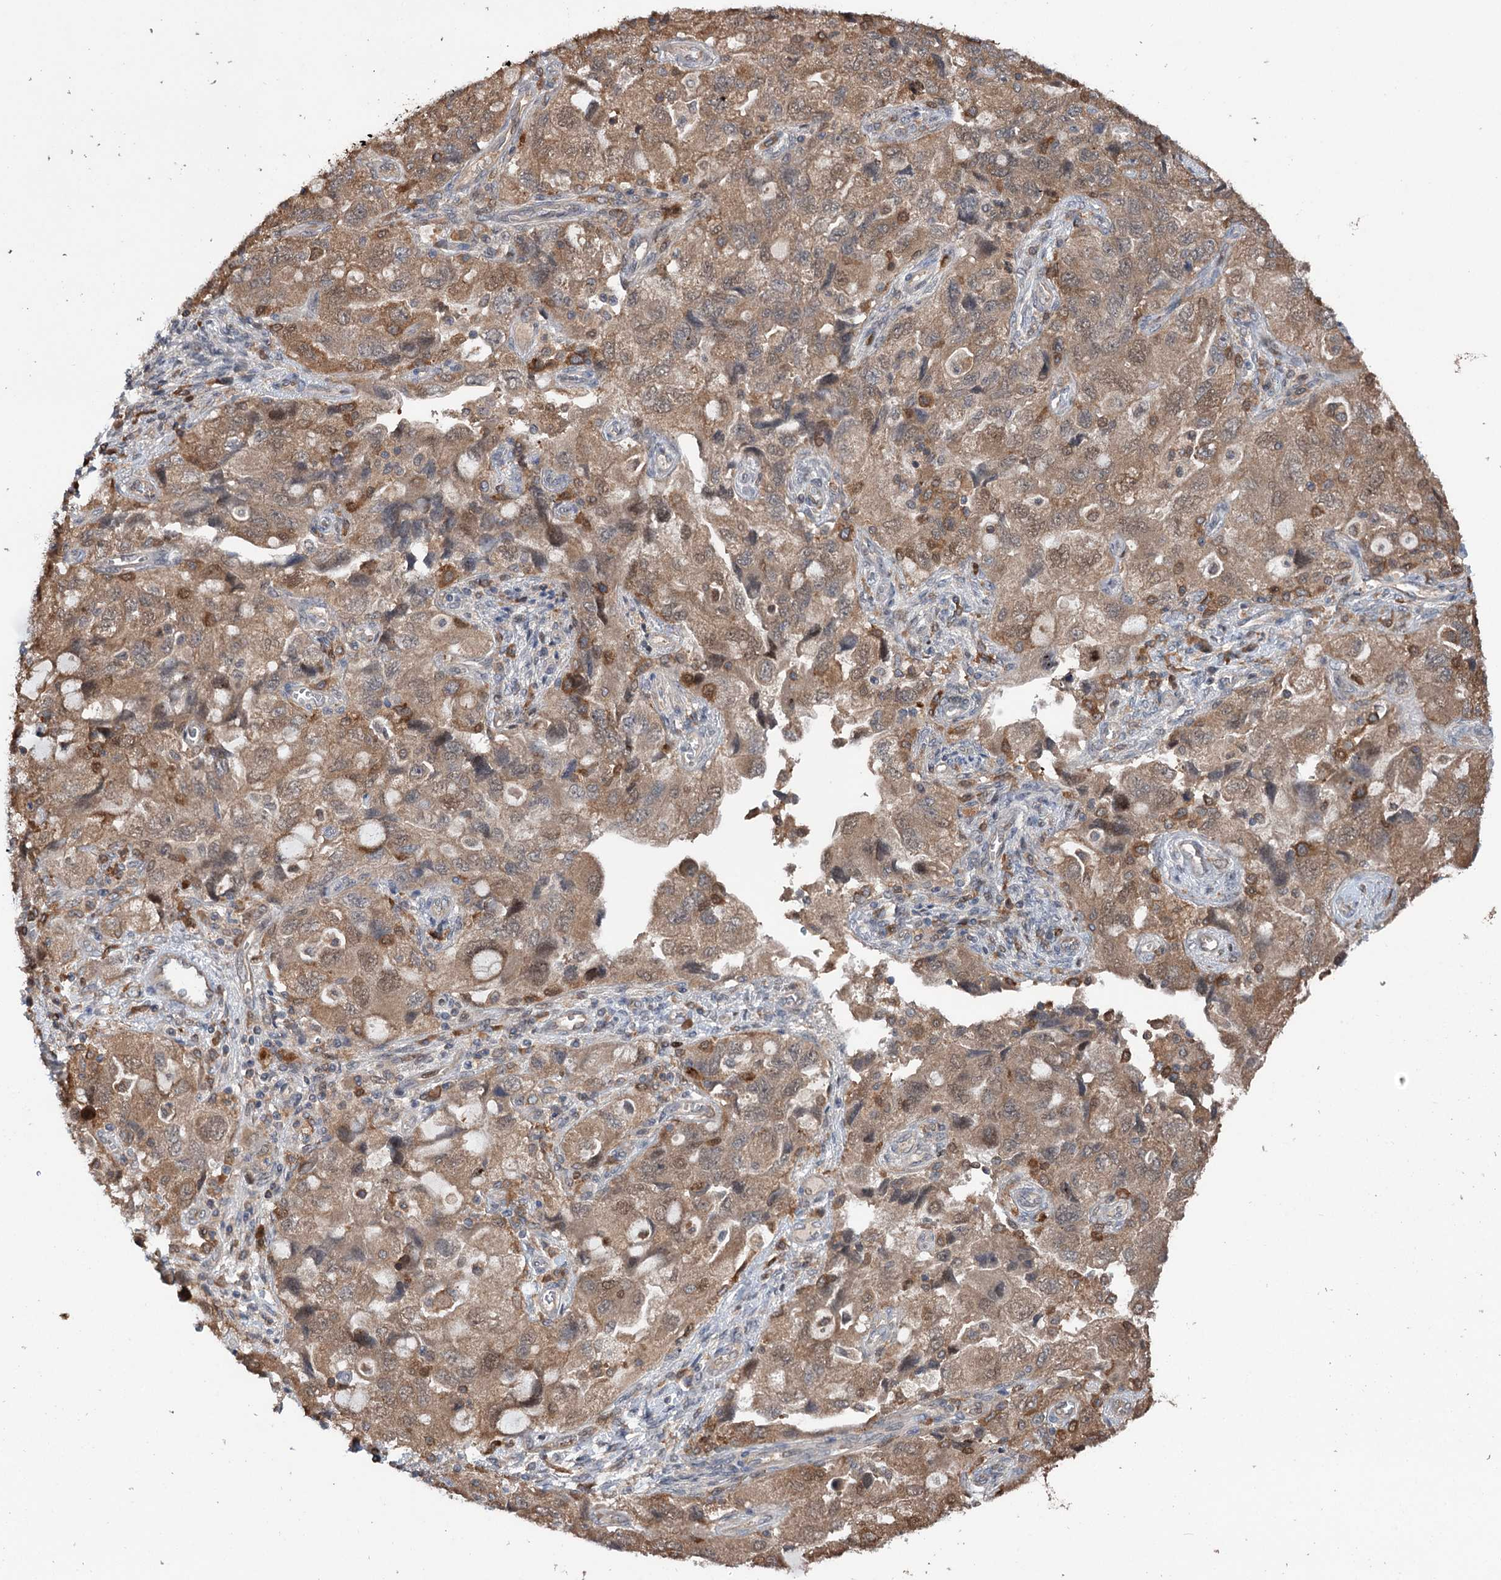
{"staining": {"intensity": "moderate", "quantity": ">75%", "location": "cytoplasmic/membranous"}, "tissue": "ovarian cancer", "cell_type": "Tumor cells", "image_type": "cancer", "snomed": [{"axis": "morphology", "description": "Carcinoma, NOS"}, {"axis": "morphology", "description": "Cystadenocarcinoma, serous, NOS"}, {"axis": "topography", "description": "Ovary"}], "caption": "Approximately >75% of tumor cells in ovarian cancer demonstrate moderate cytoplasmic/membranous protein expression as visualized by brown immunohistochemical staining.", "gene": "NCAPD2", "patient": {"sex": "female", "age": 69}}